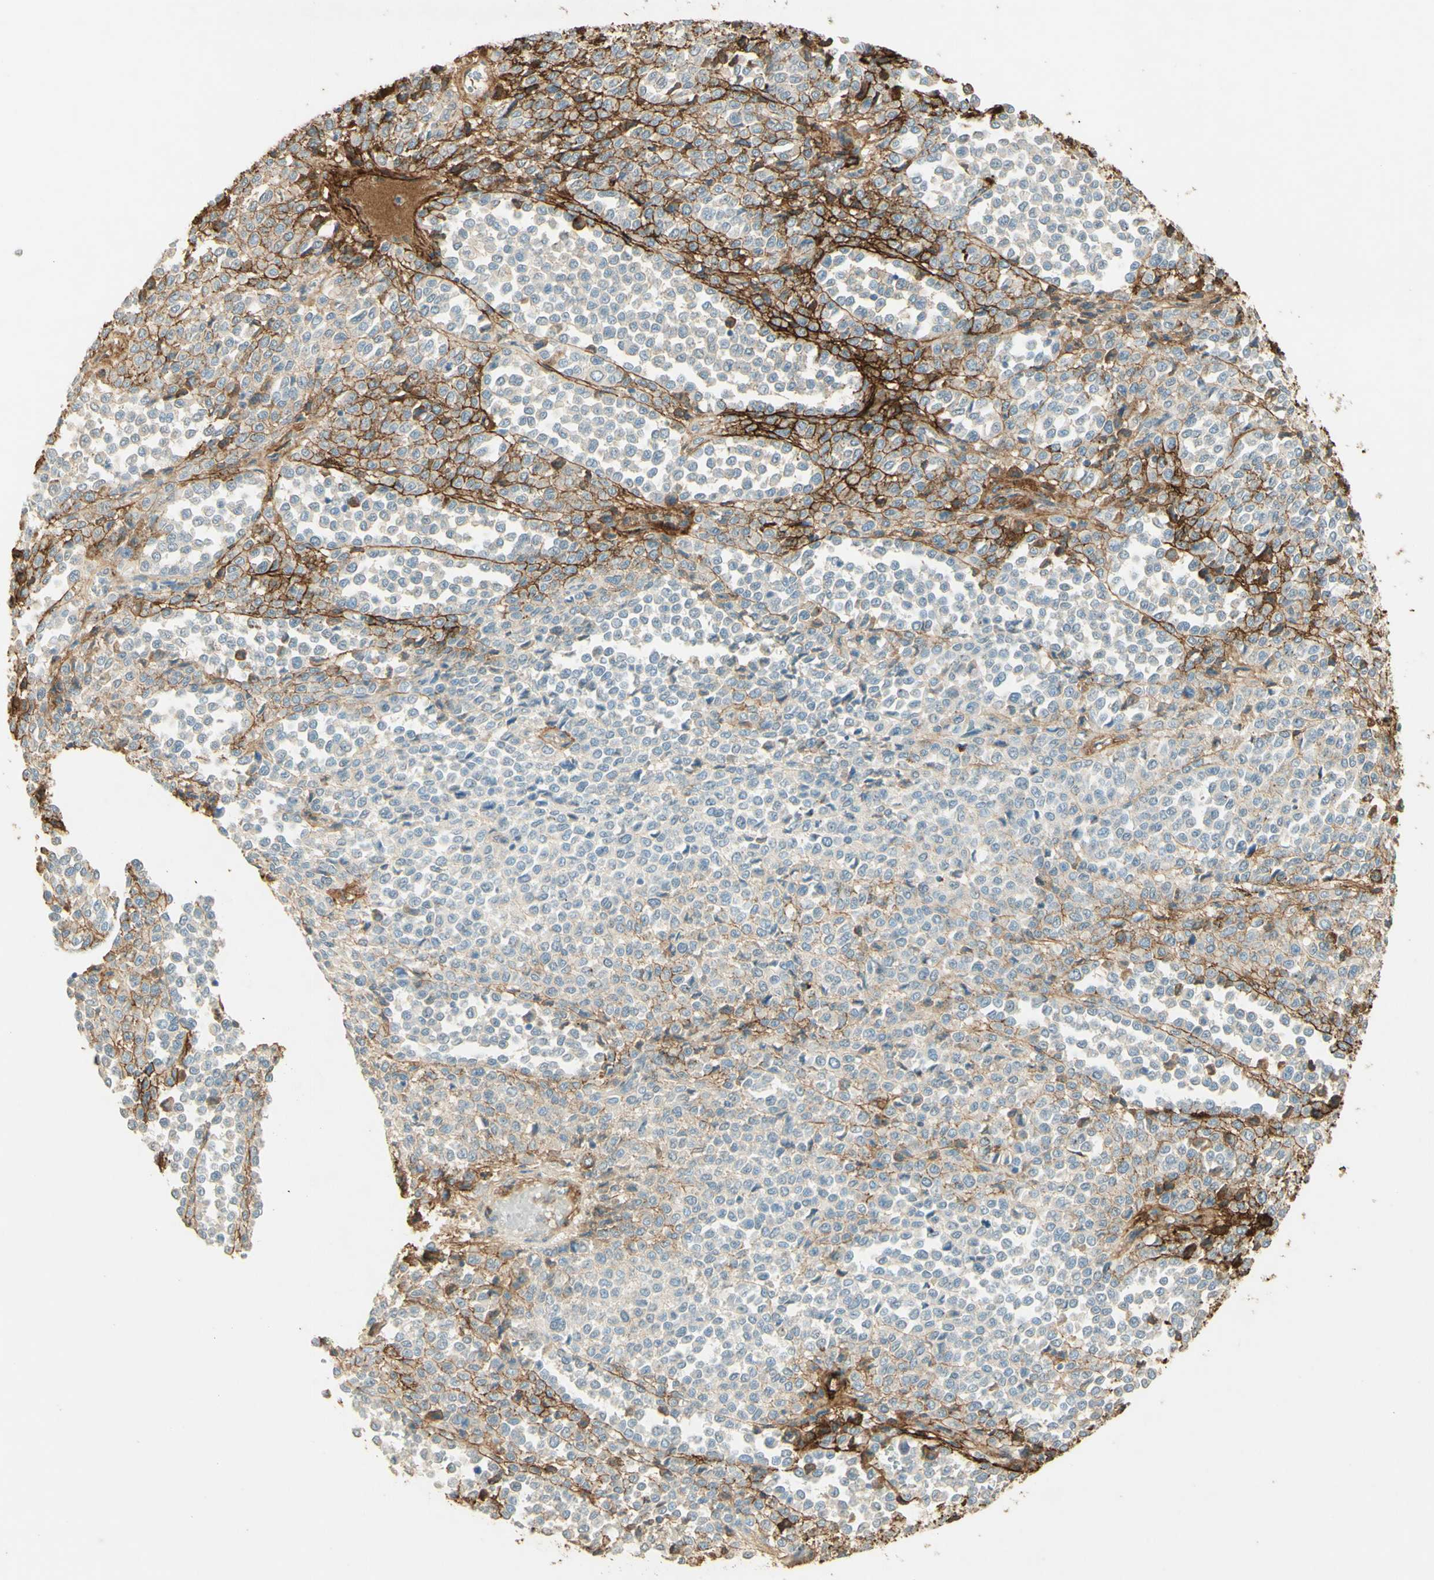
{"staining": {"intensity": "moderate", "quantity": "<25%", "location": "cytoplasmic/membranous"}, "tissue": "melanoma", "cell_type": "Tumor cells", "image_type": "cancer", "snomed": [{"axis": "morphology", "description": "Malignant melanoma, Metastatic site"}, {"axis": "topography", "description": "Pancreas"}], "caption": "Malignant melanoma (metastatic site) was stained to show a protein in brown. There is low levels of moderate cytoplasmic/membranous positivity in about <25% of tumor cells.", "gene": "TNN", "patient": {"sex": "female", "age": 30}}